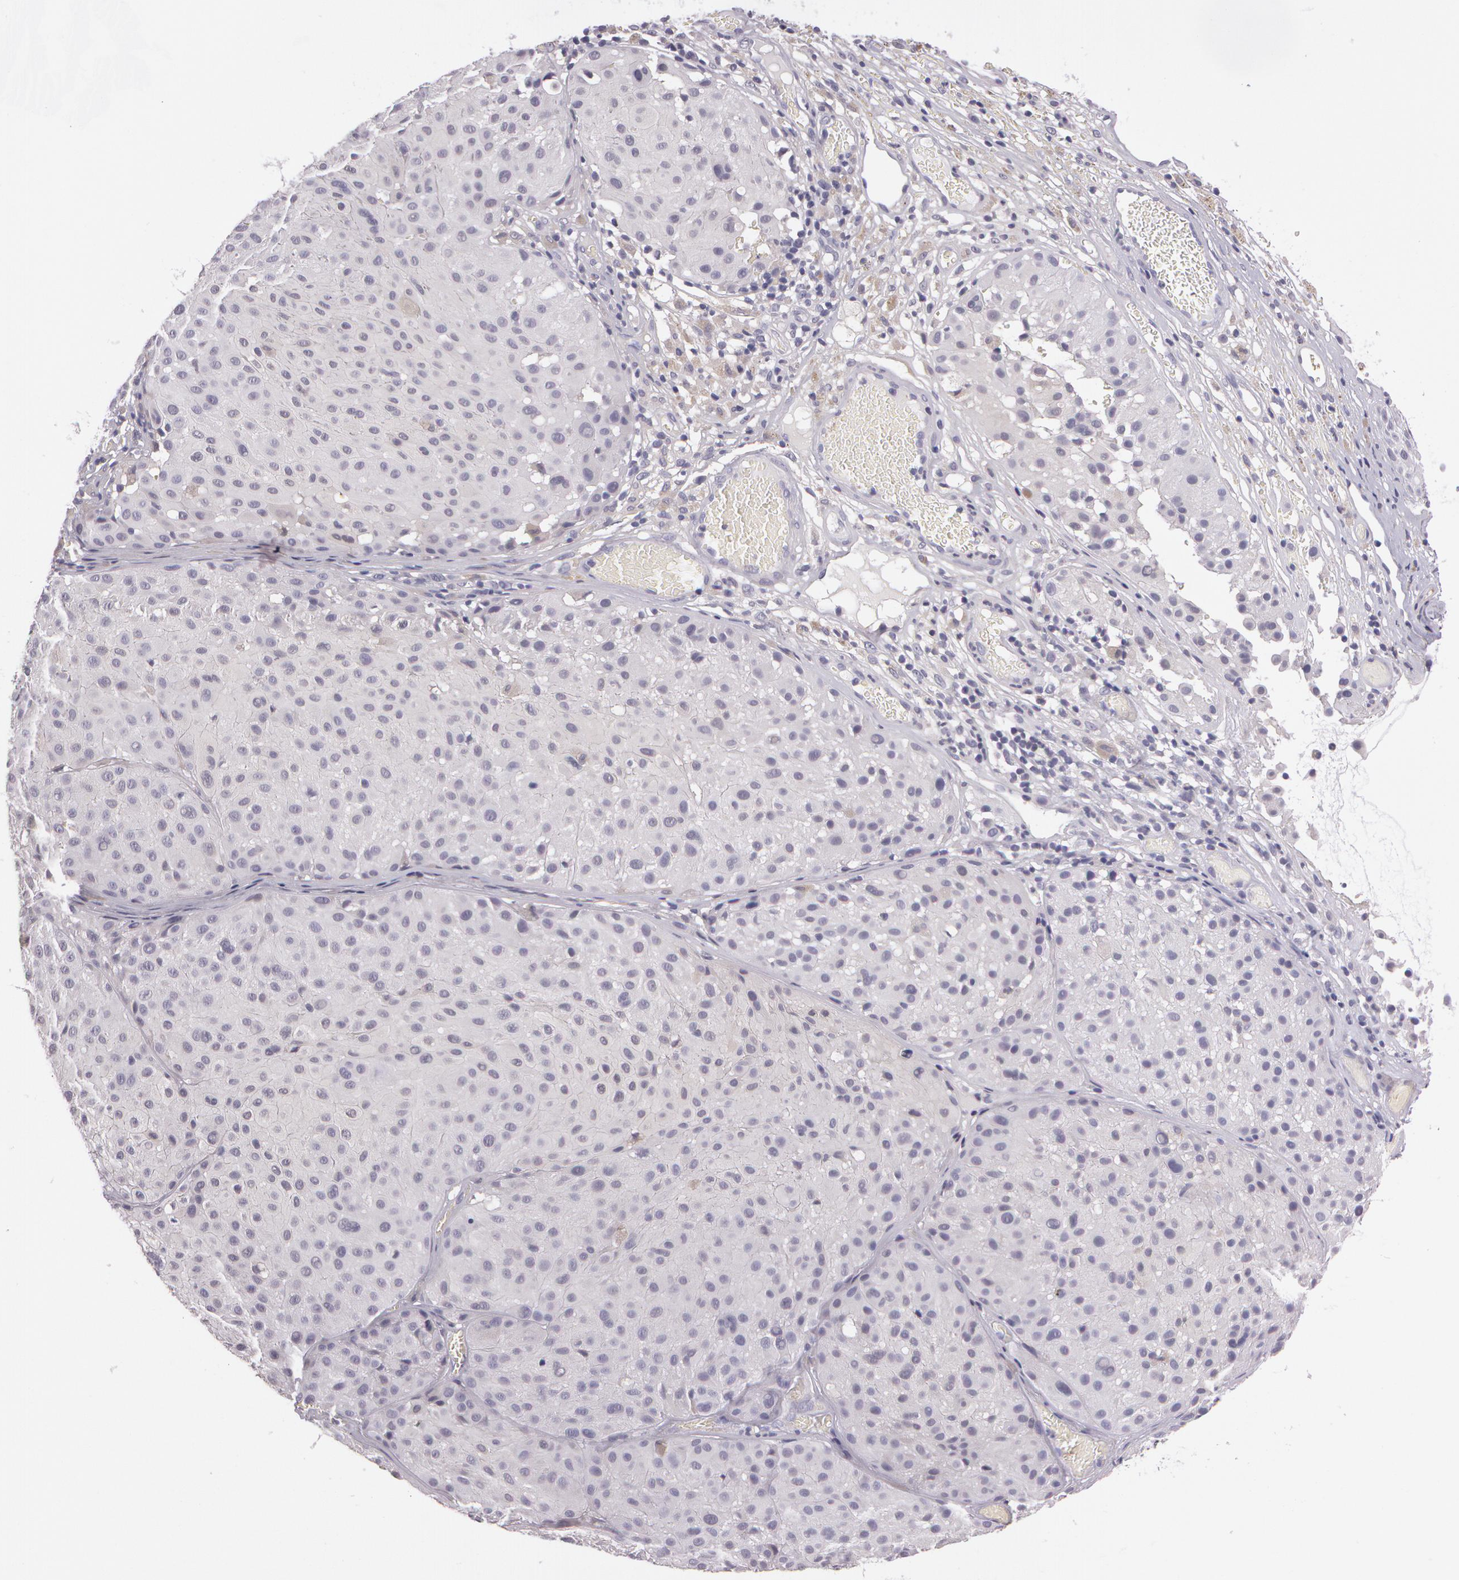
{"staining": {"intensity": "negative", "quantity": "none", "location": "none"}, "tissue": "melanoma", "cell_type": "Tumor cells", "image_type": "cancer", "snomed": [{"axis": "morphology", "description": "Malignant melanoma, NOS"}, {"axis": "topography", "description": "Skin"}], "caption": "Immunohistochemistry histopathology image of human malignant melanoma stained for a protein (brown), which displays no staining in tumor cells.", "gene": "G2E3", "patient": {"sex": "male", "age": 36}}